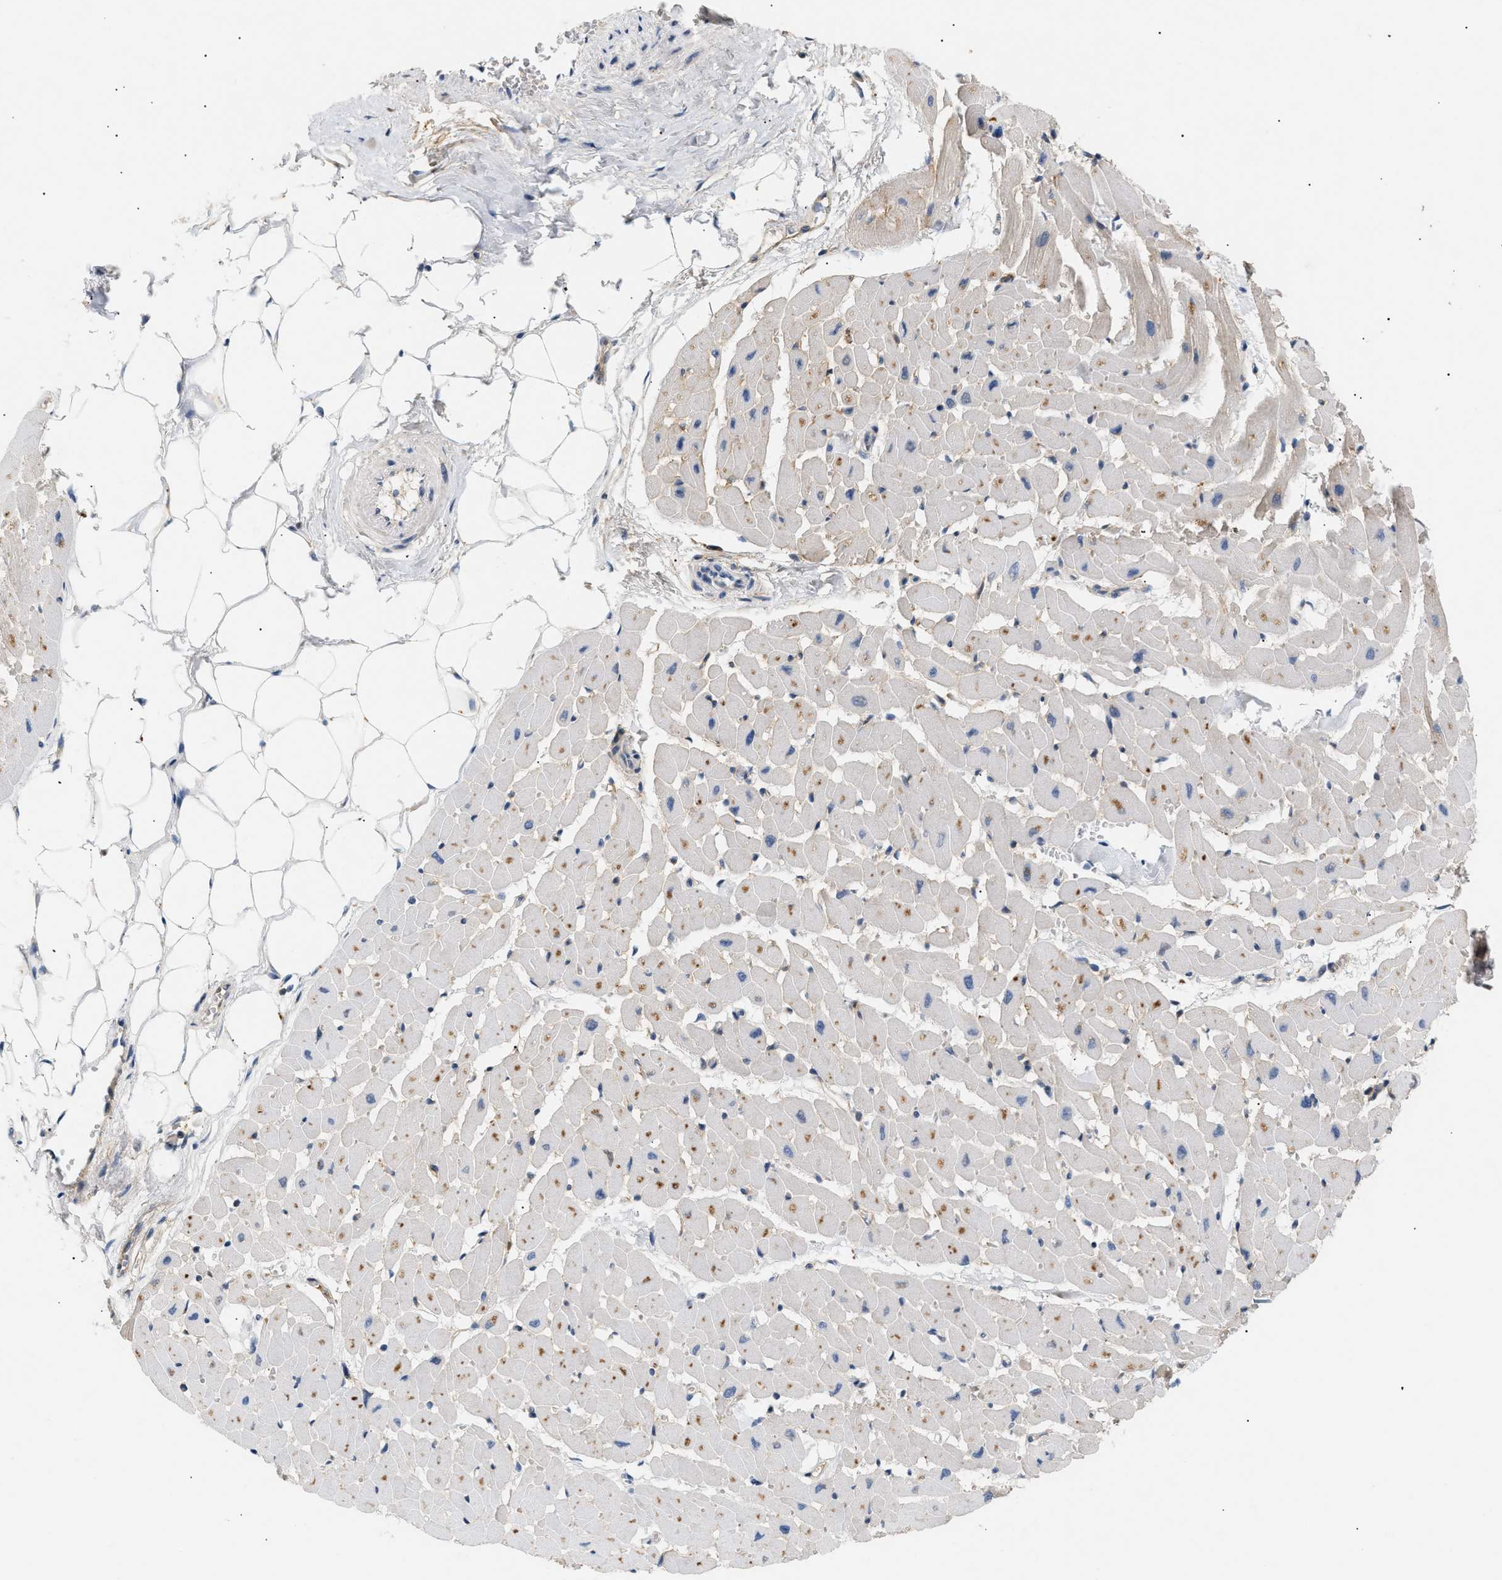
{"staining": {"intensity": "moderate", "quantity": "25%-75%", "location": "cytoplasmic/membranous"}, "tissue": "heart muscle", "cell_type": "Cardiomyocytes", "image_type": "normal", "snomed": [{"axis": "morphology", "description": "Normal tissue, NOS"}, {"axis": "topography", "description": "Heart"}], "caption": "Cardiomyocytes show medium levels of moderate cytoplasmic/membranous expression in approximately 25%-75% of cells in normal human heart muscle. (Stains: DAB in brown, nuclei in blue, Microscopy: brightfield microscopy at high magnification).", "gene": "FARS2", "patient": {"sex": "female", "age": 19}}